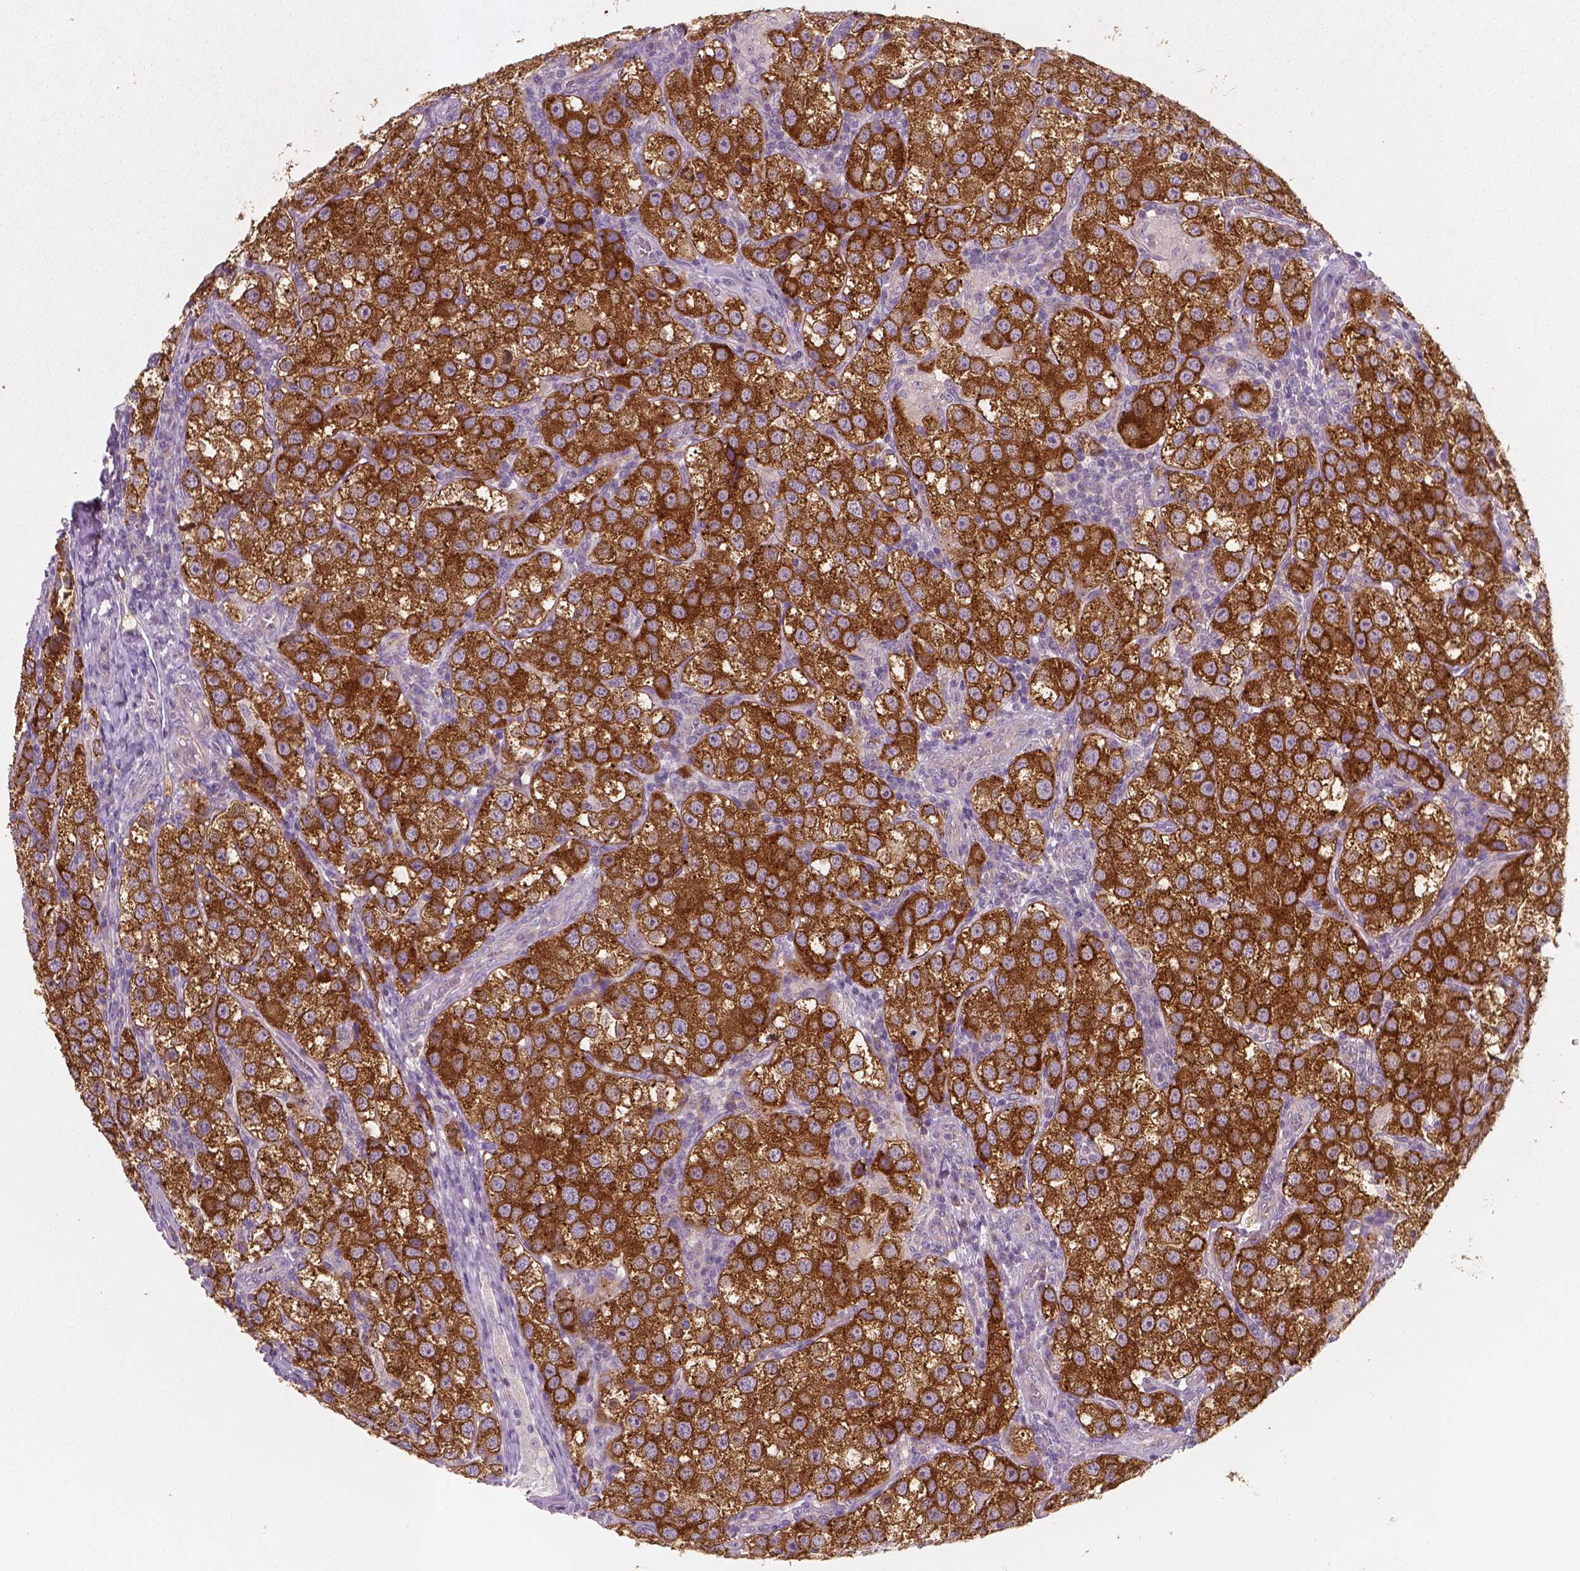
{"staining": {"intensity": "strong", "quantity": ">75%", "location": "cytoplasmic/membranous"}, "tissue": "testis cancer", "cell_type": "Tumor cells", "image_type": "cancer", "snomed": [{"axis": "morphology", "description": "Seminoma, NOS"}, {"axis": "topography", "description": "Testis"}], "caption": "Brown immunohistochemical staining in human testis seminoma displays strong cytoplasmic/membranous expression in about >75% of tumor cells.", "gene": "LSM14B", "patient": {"sex": "male", "age": 37}}